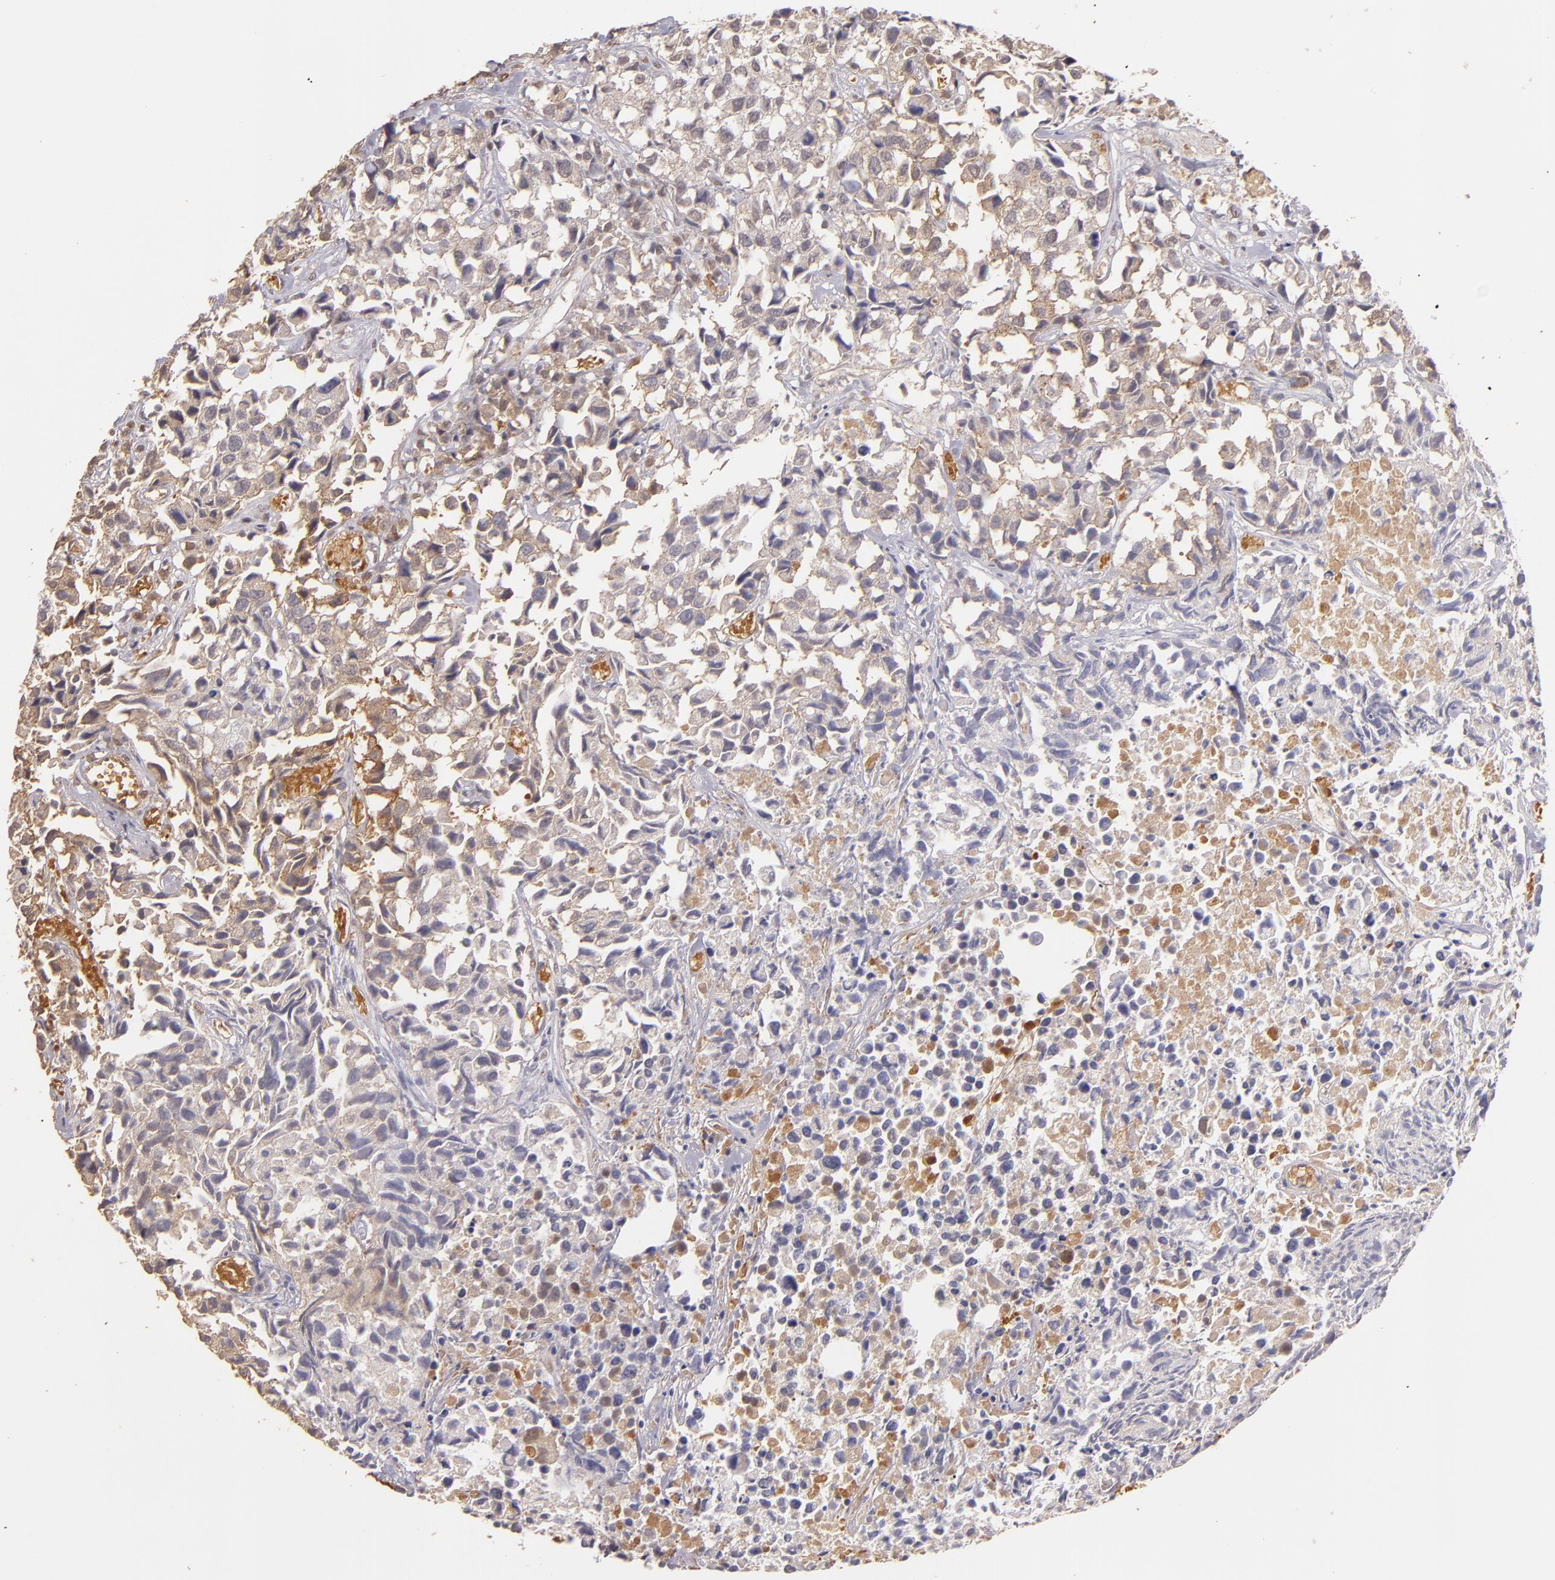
{"staining": {"intensity": "weak", "quantity": ">75%", "location": "cytoplasmic/membranous"}, "tissue": "urothelial cancer", "cell_type": "Tumor cells", "image_type": "cancer", "snomed": [{"axis": "morphology", "description": "Urothelial carcinoma, High grade"}, {"axis": "topography", "description": "Urinary bladder"}], "caption": "Weak cytoplasmic/membranous protein expression is identified in approximately >75% of tumor cells in urothelial cancer.", "gene": "SERPINC1", "patient": {"sex": "female", "age": 75}}